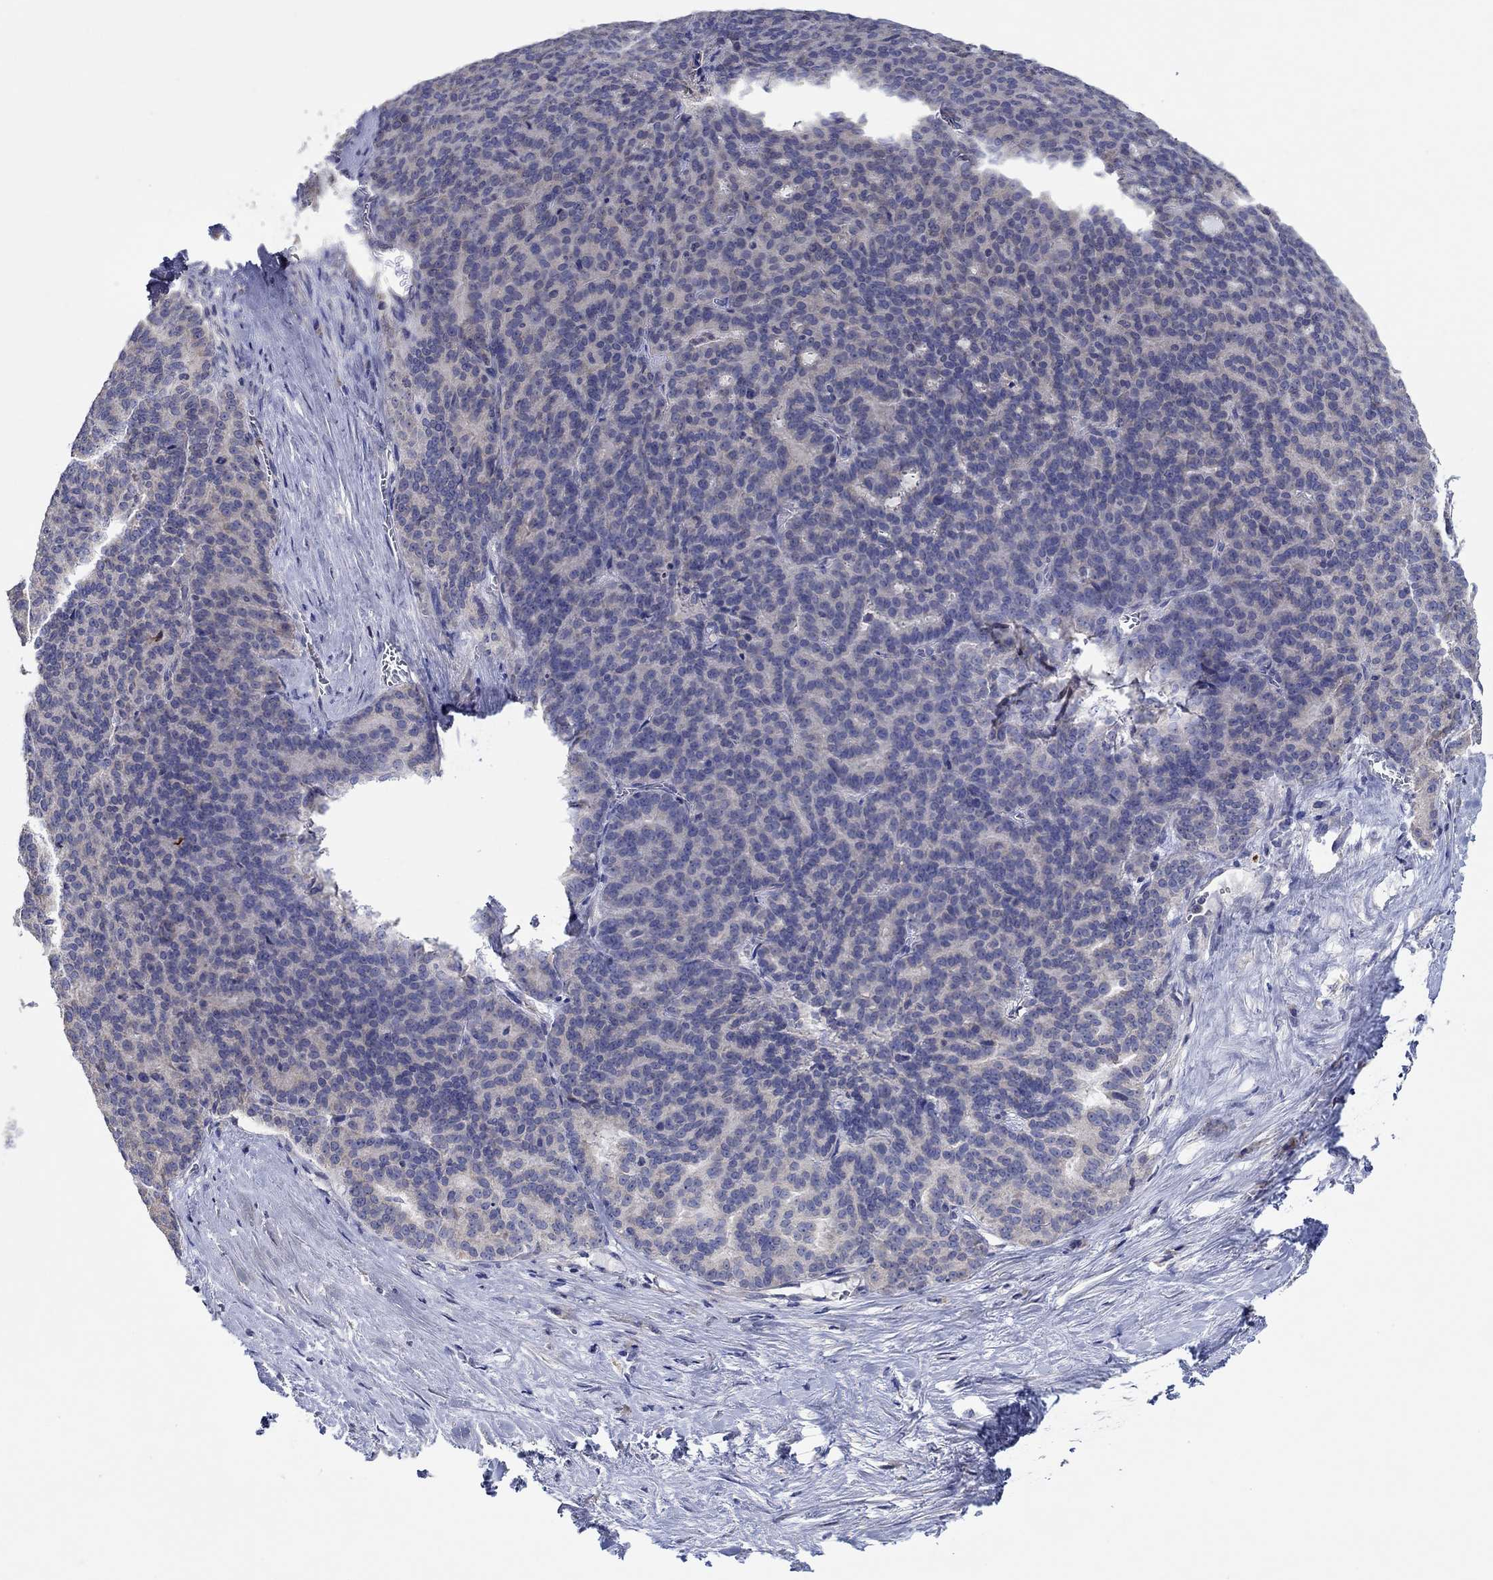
{"staining": {"intensity": "negative", "quantity": "none", "location": "none"}, "tissue": "liver cancer", "cell_type": "Tumor cells", "image_type": "cancer", "snomed": [{"axis": "morphology", "description": "Cholangiocarcinoma"}, {"axis": "topography", "description": "Liver"}], "caption": "Liver cancer stained for a protein using immunohistochemistry reveals no expression tumor cells.", "gene": "CHIT1", "patient": {"sex": "female", "age": 47}}